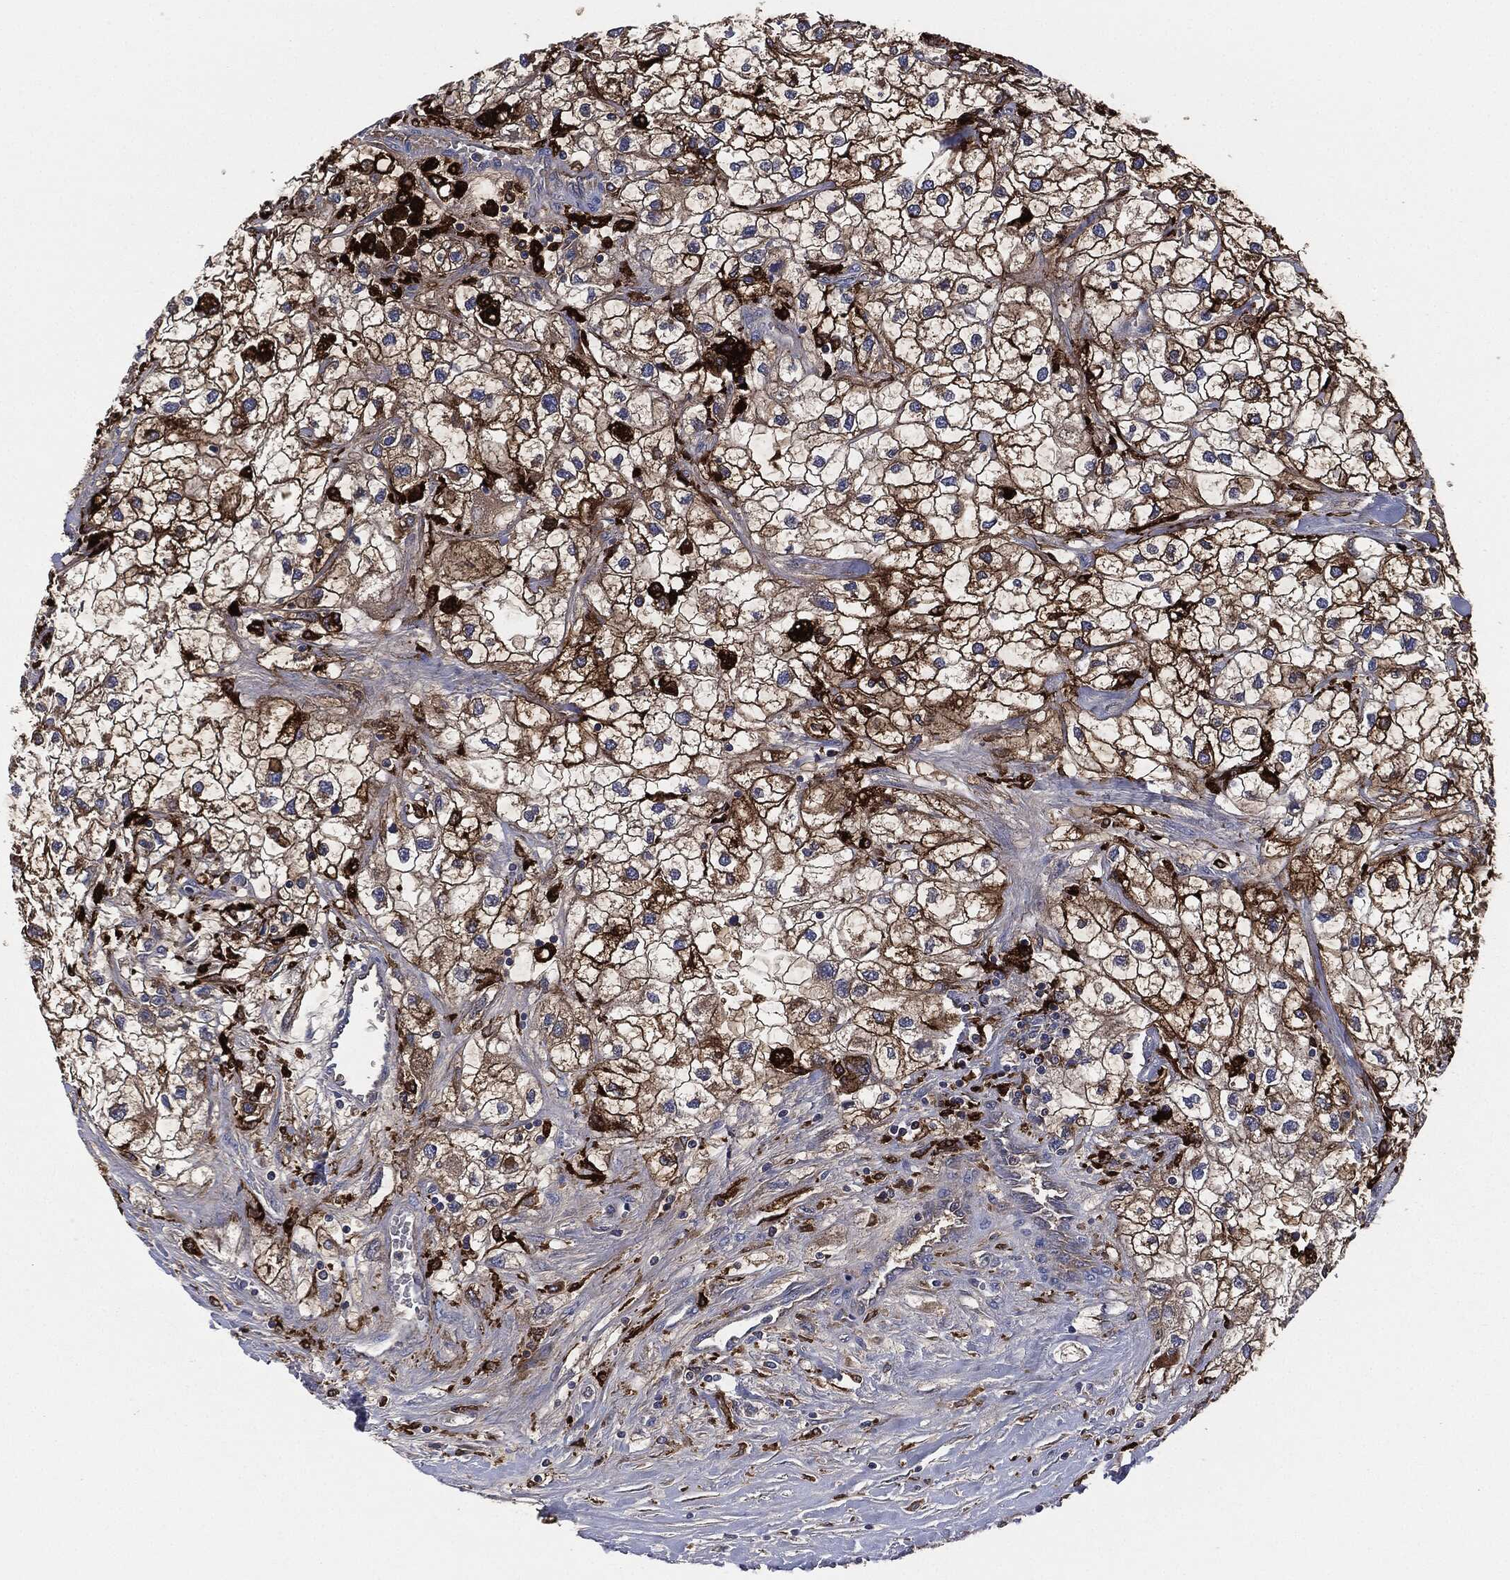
{"staining": {"intensity": "strong", "quantity": ">75%", "location": "cytoplasmic/membranous"}, "tissue": "renal cancer", "cell_type": "Tumor cells", "image_type": "cancer", "snomed": [{"axis": "morphology", "description": "Adenocarcinoma, NOS"}, {"axis": "topography", "description": "Kidney"}], "caption": "Immunohistochemistry (DAB (3,3'-diaminobenzidine)) staining of human renal cancer (adenocarcinoma) exhibits strong cytoplasmic/membranous protein positivity in approximately >75% of tumor cells. (DAB (3,3'-diaminobenzidine) IHC, brown staining for protein, blue staining for nuclei).", "gene": "TMEM11", "patient": {"sex": "male", "age": 59}}